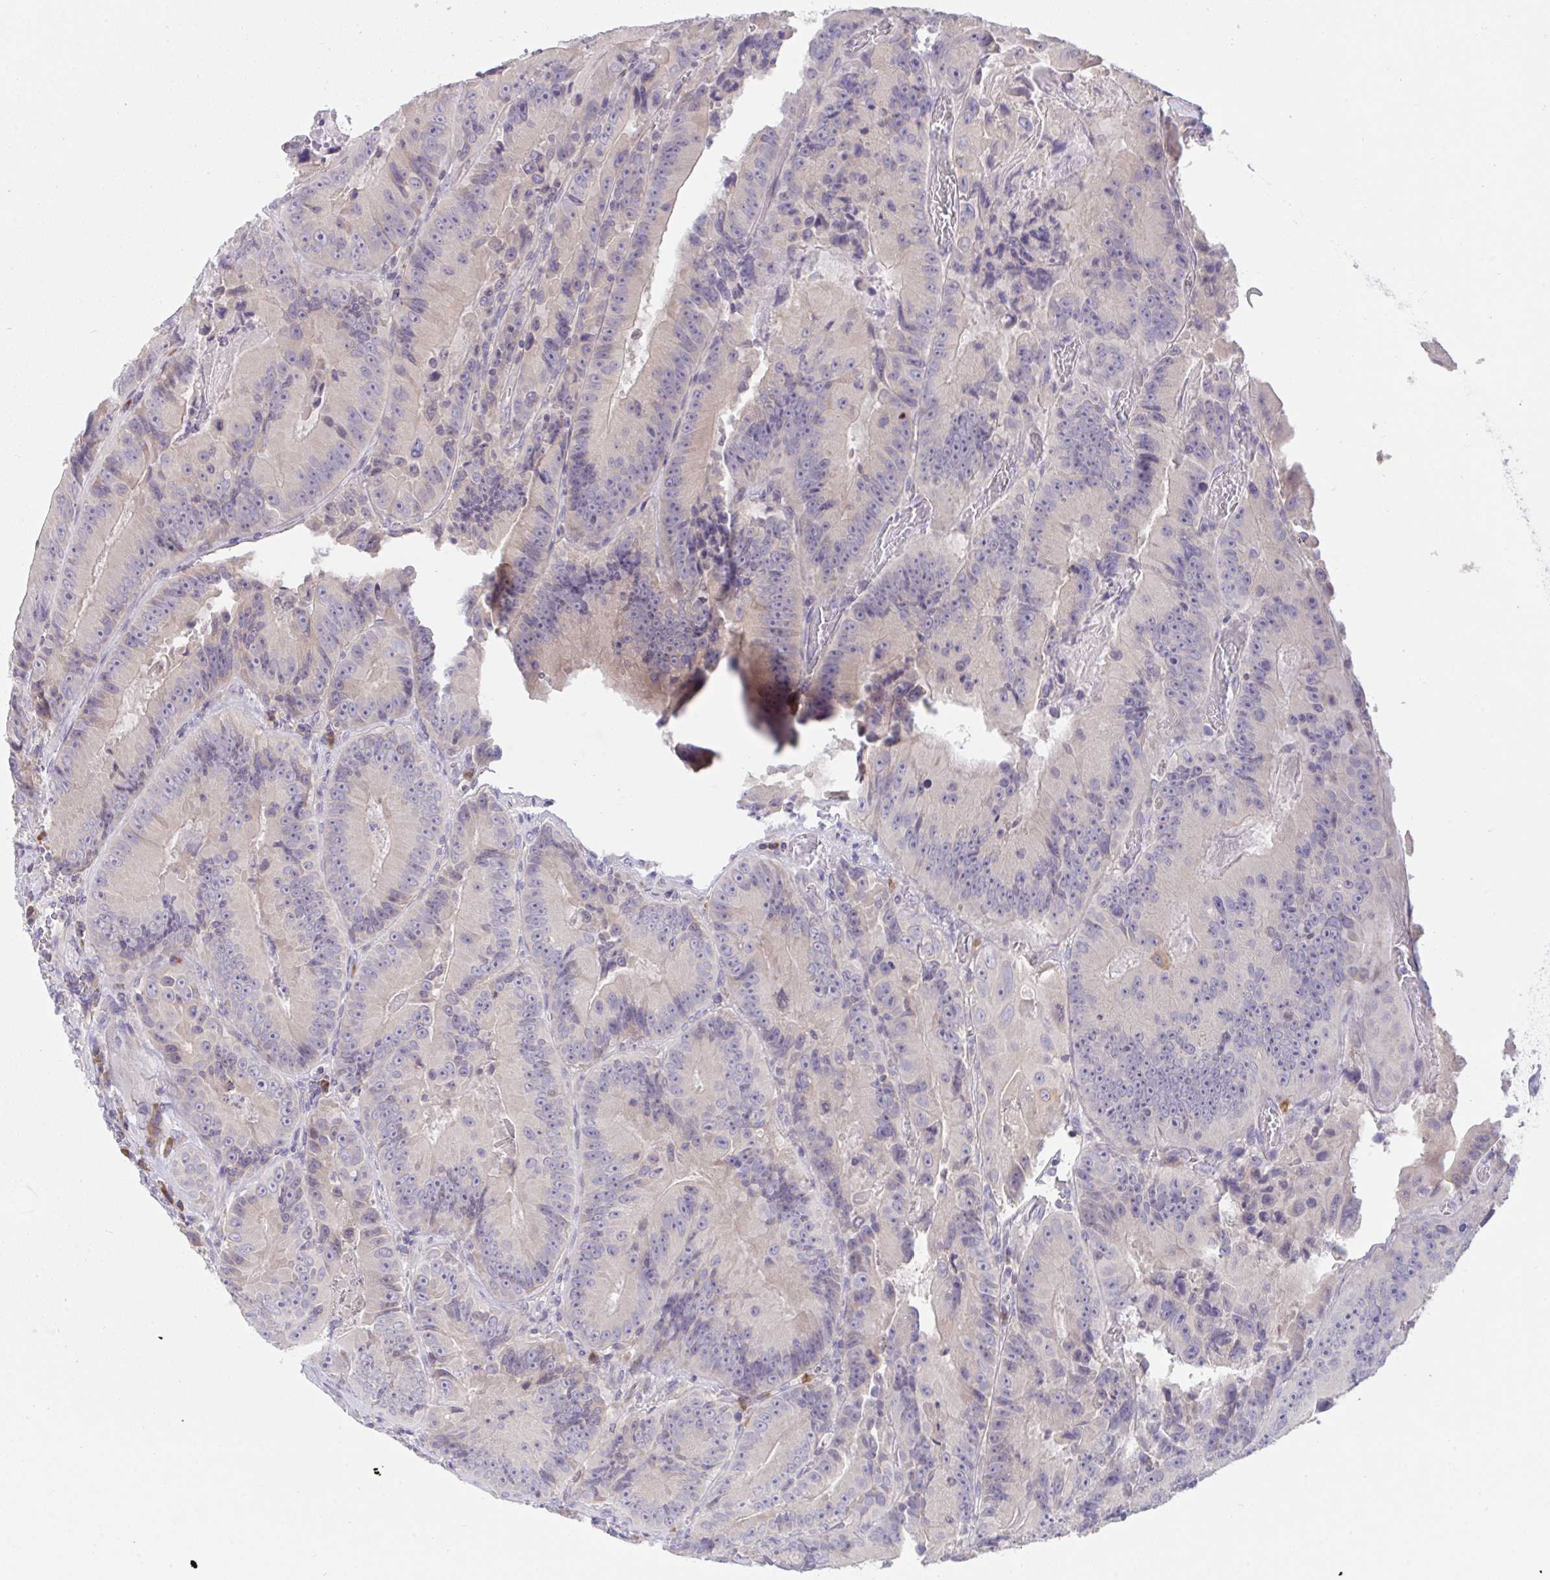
{"staining": {"intensity": "negative", "quantity": "none", "location": "none"}, "tissue": "colorectal cancer", "cell_type": "Tumor cells", "image_type": "cancer", "snomed": [{"axis": "morphology", "description": "Adenocarcinoma, NOS"}, {"axis": "topography", "description": "Colon"}], "caption": "The immunohistochemistry photomicrograph has no significant positivity in tumor cells of colorectal cancer (adenocarcinoma) tissue. The staining was performed using DAB (3,3'-diaminobenzidine) to visualize the protein expression in brown, while the nuclei were stained in blue with hematoxylin (Magnification: 20x).", "gene": "TMEM41A", "patient": {"sex": "female", "age": 86}}